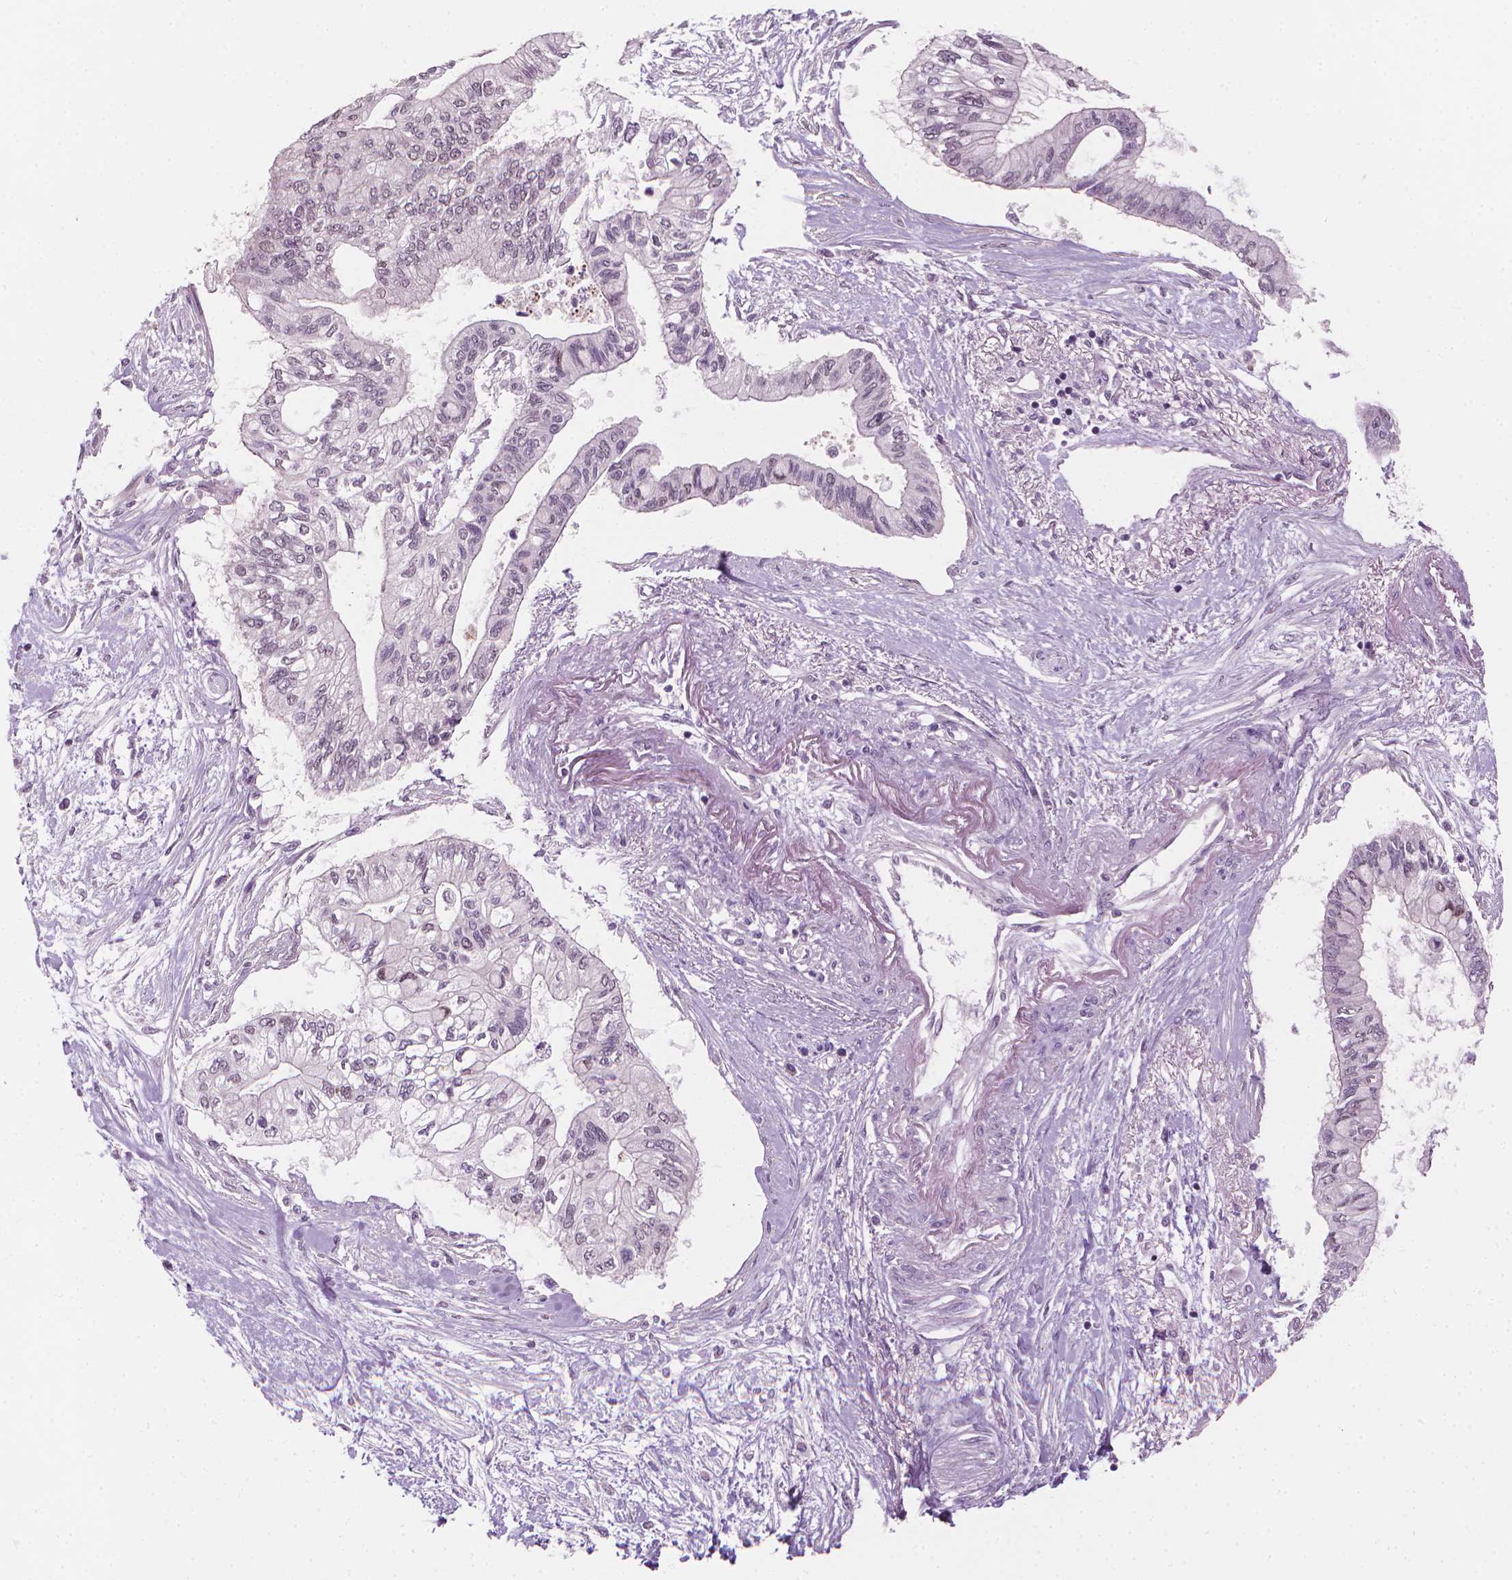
{"staining": {"intensity": "negative", "quantity": "none", "location": "none"}, "tissue": "pancreatic cancer", "cell_type": "Tumor cells", "image_type": "cancer", "snomed": [{"axis": "morphology", "description": "Adenocarcinoma, NOS"}, {"axis": "topography", "description": "Pancreas"}], "caption": "Adenocarcinoma (pancreatic) was stained to show a protein in brown. There is no significant staining in tumor cells.", "gene": "SAXO2", "patient": {"sex": "female", "age": 77}}